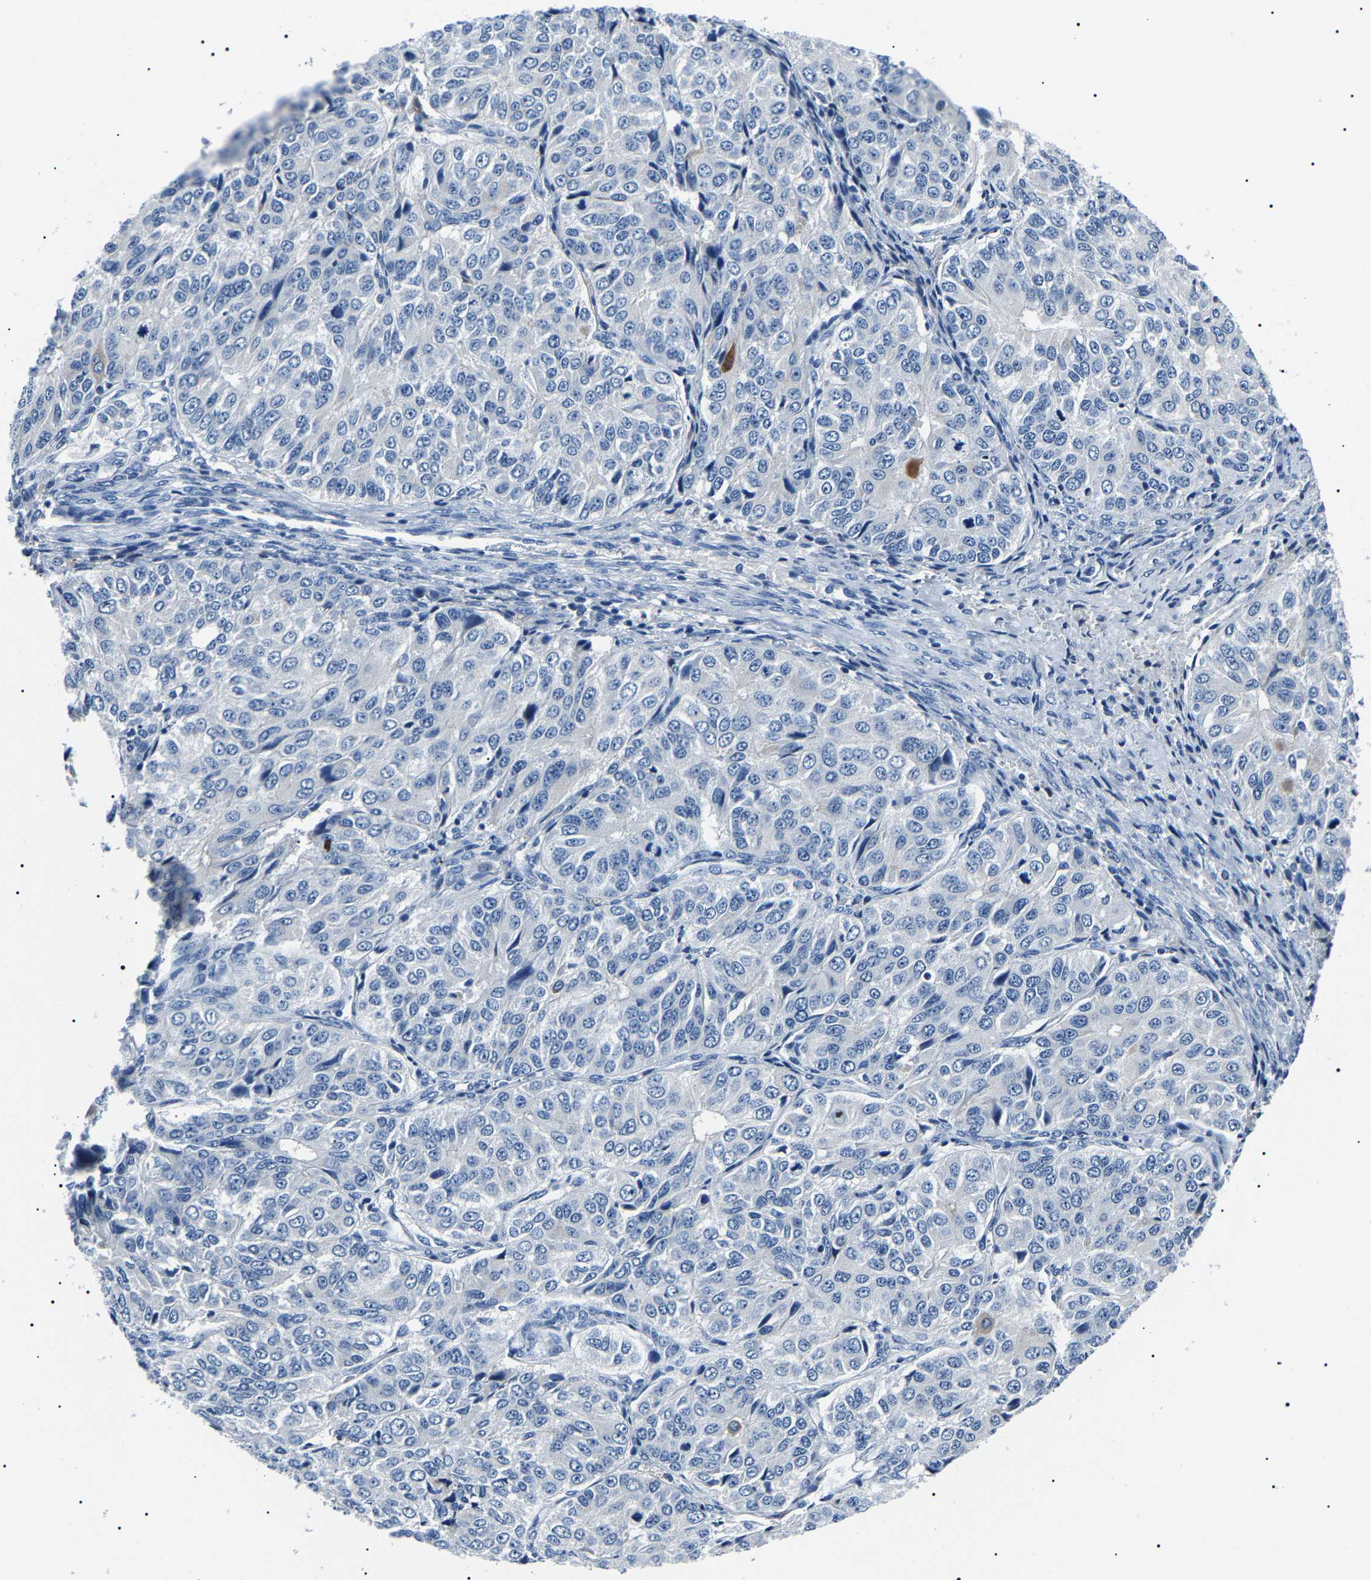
{"staining": {"intensity": "negative", "quantity": "none", "location": "none"}, "tissue": "ovarian cancer", "cell_type": "Tumor cells", "image_type": "cancer", "snomed": [{"axis": "morphology", "description": "Carcinoma, endometroid"}, {"axis": "topography", "description": "Ovary"}], "caption": "DAB (3,3'-diaminobenzidine) immunohistochemical staining of ovarian endometroid carcinoma reveals no significant expression in tumor cells.", "gene": "KLK15", "patient": {"sex": "female", "age": 51}}